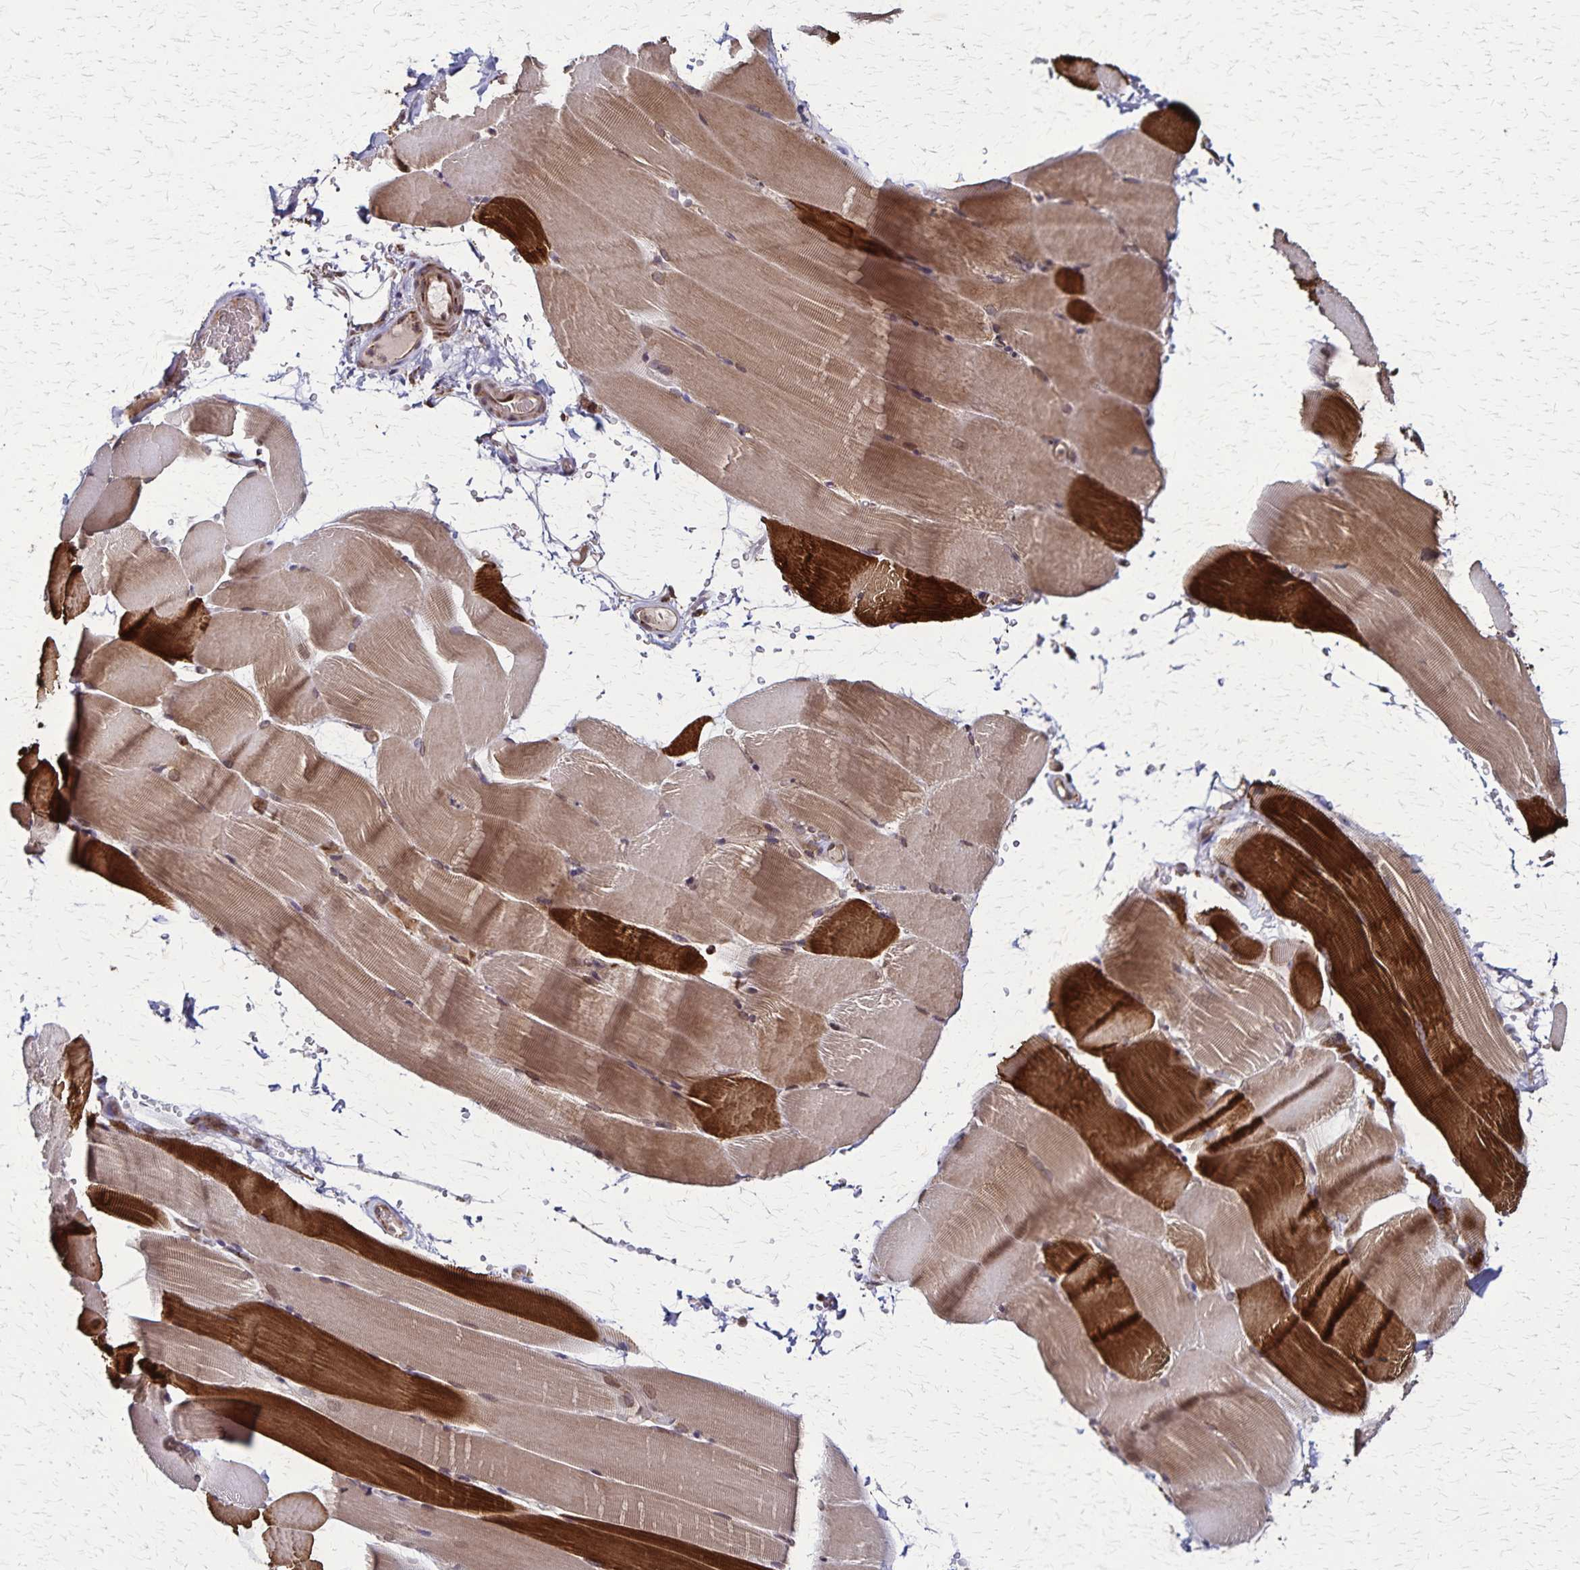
{"staining": {"intensity": "strong", "quantity": "25%-75%", "location": "cytoplasmic/membranous"}, "tissue": "skeletal muscle", "cell_type": "Myocytes", "image_type": "normal", "snomed": [{"axis": "morphology", "description": "Normal tissue, NOS"}, {"axis": "topography", "description": "Skeletal muscle"}], "caption": "A histopathology image showing strong cytoplasmic/membranous expression in about 25%-75% of myocytes in normal skeletal muscle, as visualized by brown immunohistochemical staining.", "gene": "NFS1", "patient": {"sex": "female", "age": 37}}